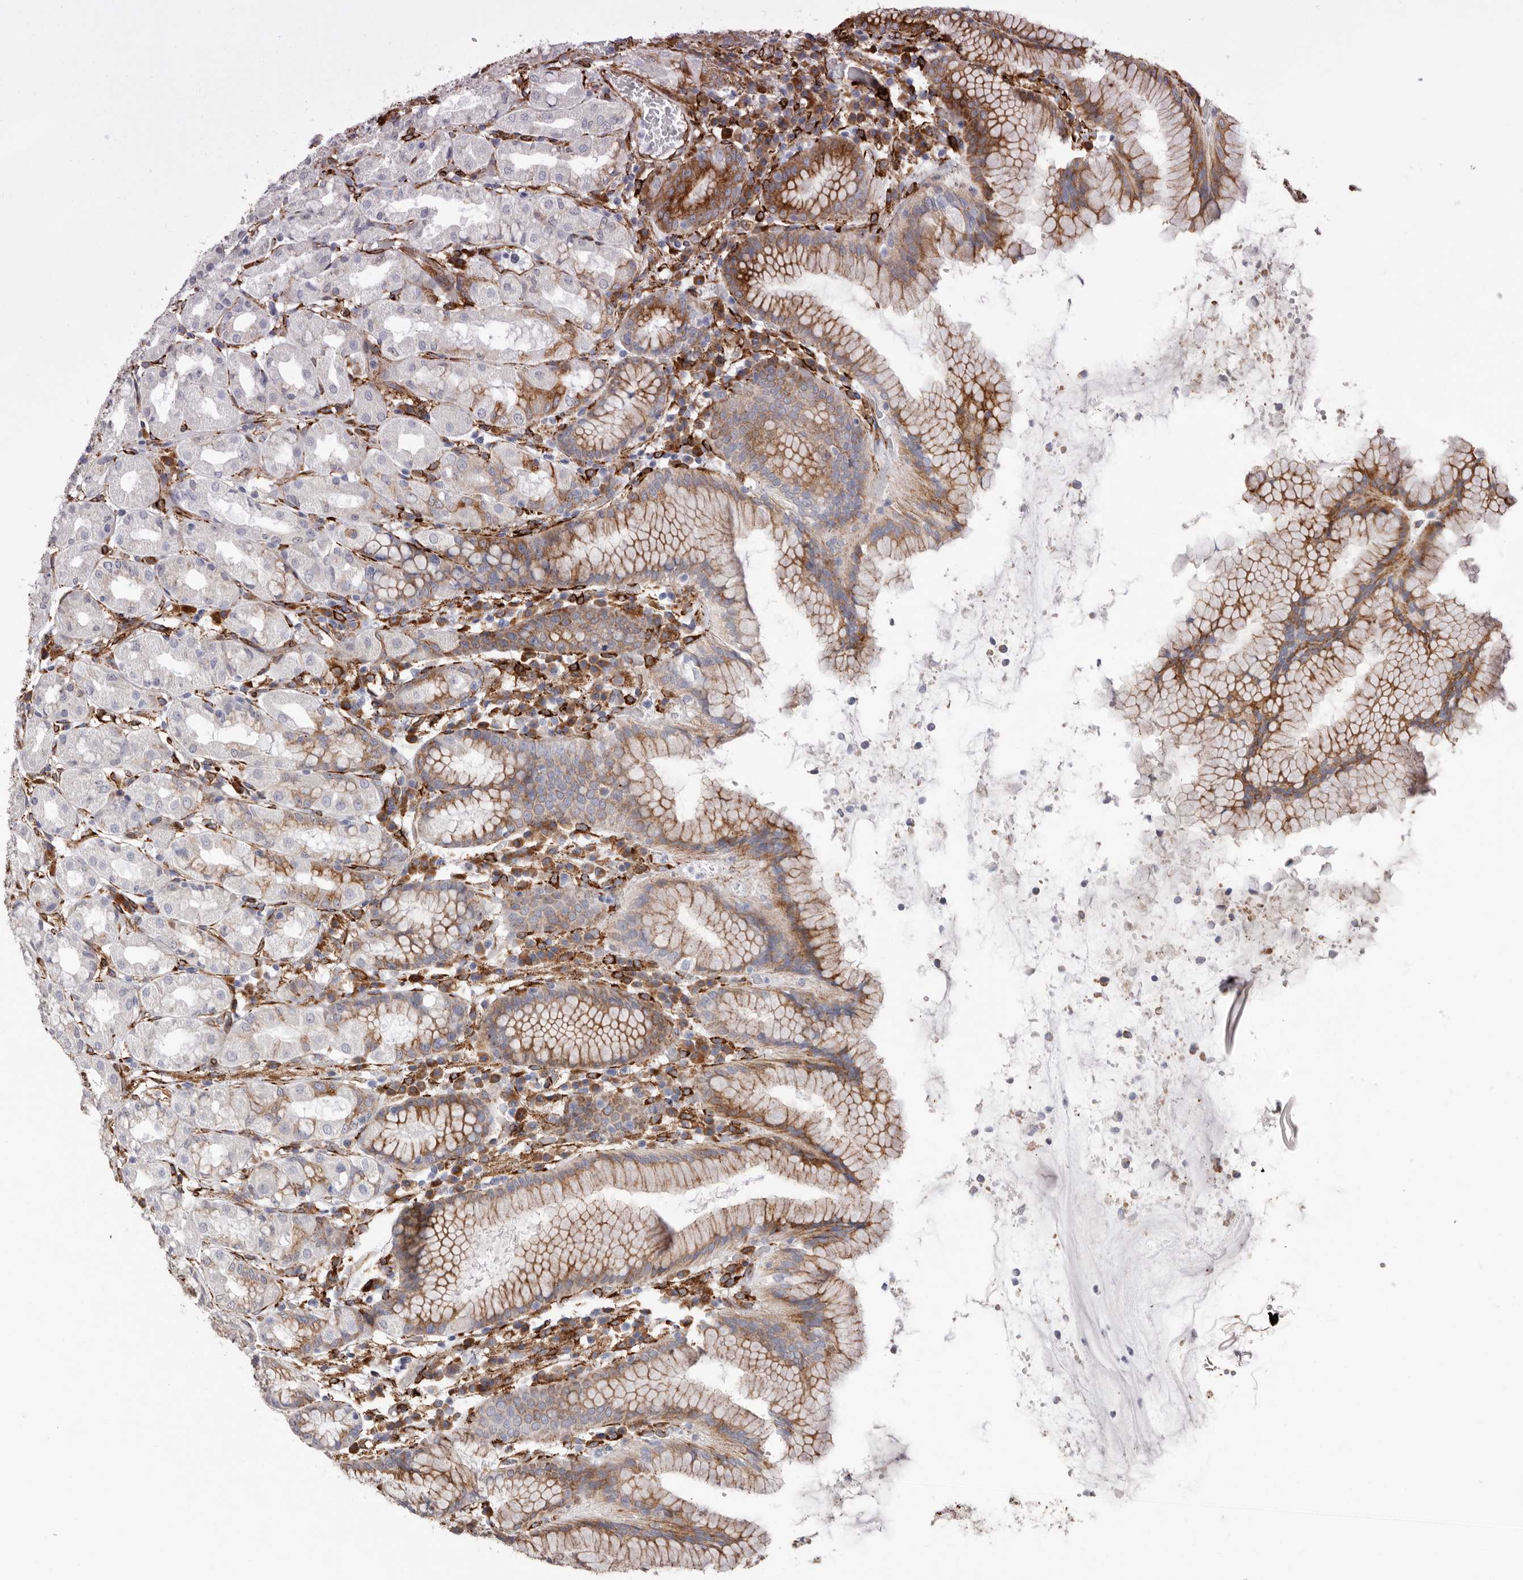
{"staining": {"intensity": "strong", "quantity": "25%-75%", "location": "cytoplasmic/membranous"}, "tissue": "stomach", "cell_type": "Glandular cells", "image_type": "normal", "snomed": [{"axis": "morphology", "description": "Normal tissue, NOS"}, {"axis": "topography", "description": "Stomach"}, {"axis": "topography", "description": "Stomach, lower"}], "caption": "A brown stain shows strong cytoplasmic/membranous staining of a protein in glandular cells of unremarkable human stomach.", "gene": "SEMA3E", "patient": {"sex": "female", "age": 56}}